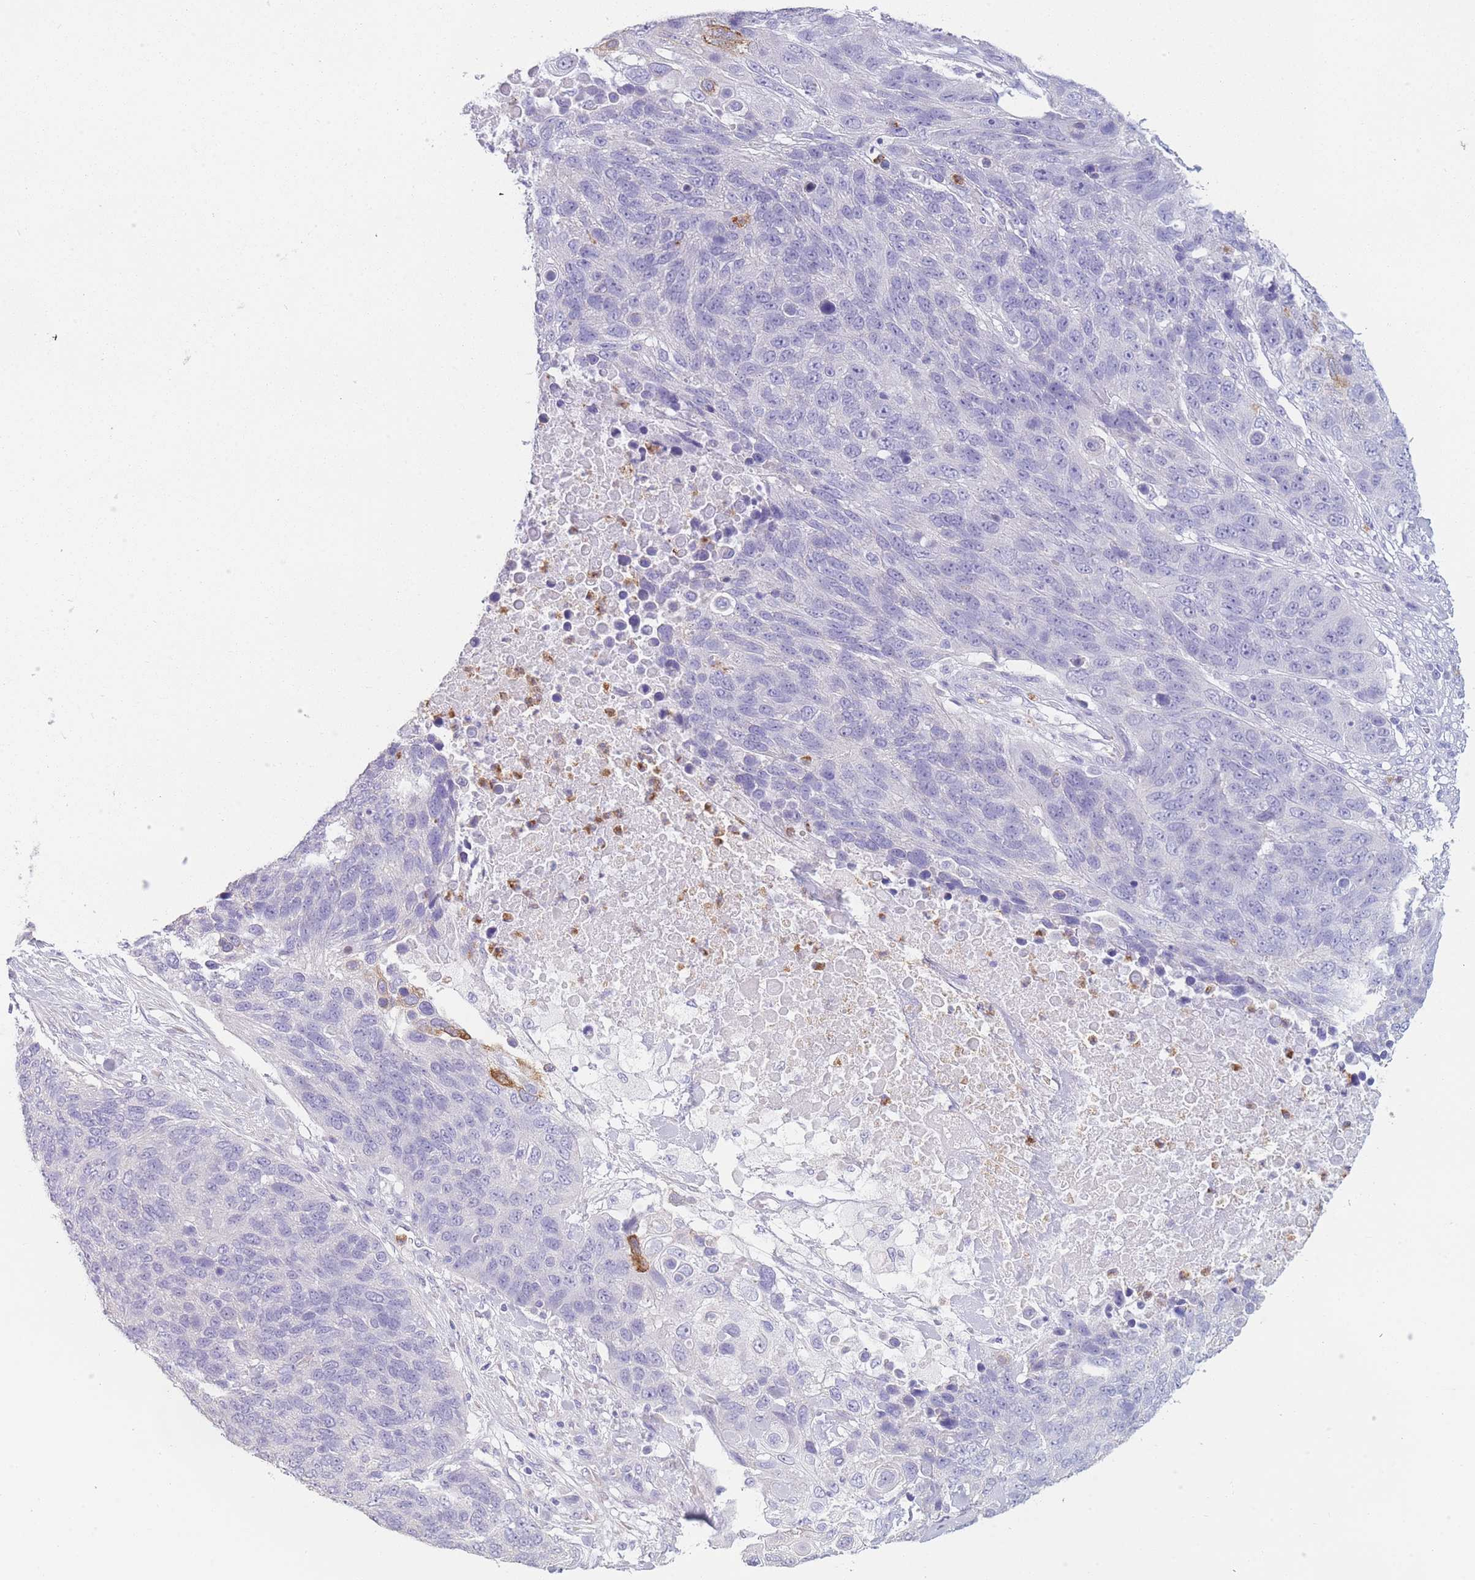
{"staining": {"intensity": "negative", "quantity": "none", "location": "none"}, "tissue": "lung cancer", "cell_type": "Tumor cells", "image_type": "cancer", "snomed": [{"axis": "morphology", "description": "Normal tissue, NOS"}, {"axis": "morphology", "description": "Squamous cell carcinoma, NOS"}, {"axis": "topography", "description": "Lymph node"}, {"axis": "topography", "description": "Lung"}], "caption": "An IHC image of lung squamous cell carcinoma is shown. There is no staining in tumor cells of lung squamous cell carcinoma.", "gene": "ZNF627", "patient": {"sex": "male", "age": 66}}